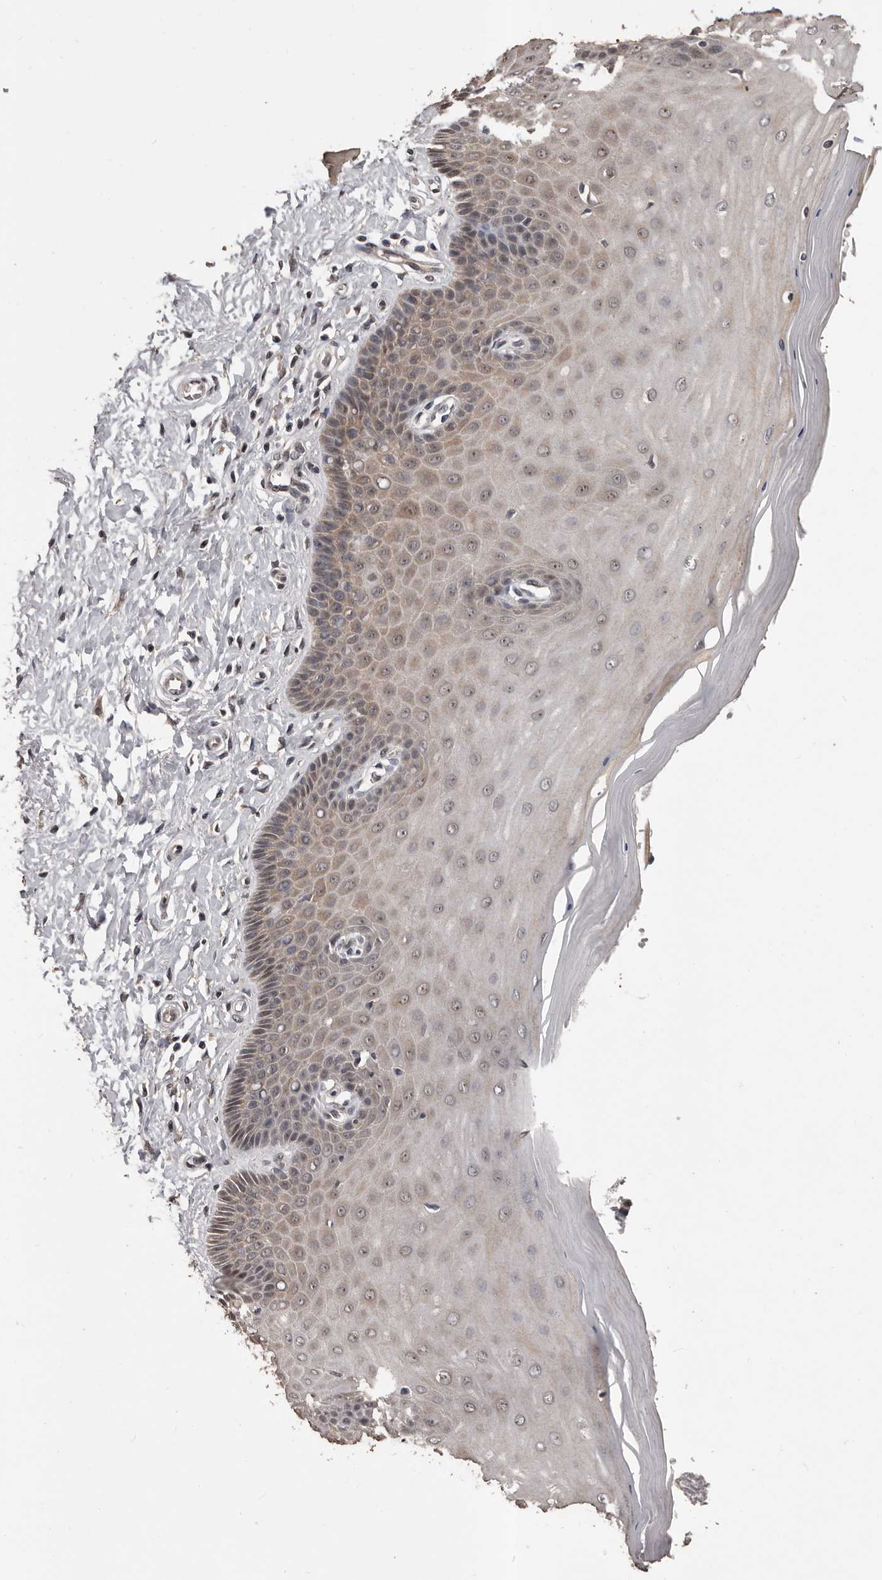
{"staining": {"intensity": "weak", "quantity": ">75%", "location": "cytoplasmic/membranous"}, "tissue": "cervix", "cell_type": "Glandular cells", "image_type": "normal", "snomed": [{"axis": "morphology", "description": "Normal tissue, NOS"}, {"axis": "topography", "description": "Cervix"}], "caption": "Immunohistochemical staining of normal human cervix displays weak cytoplasmic/membranous protein positivity in about >75% of glandular cells.", "gene": "VPS37A", "patient": {"sex": "female", "age": 55}}